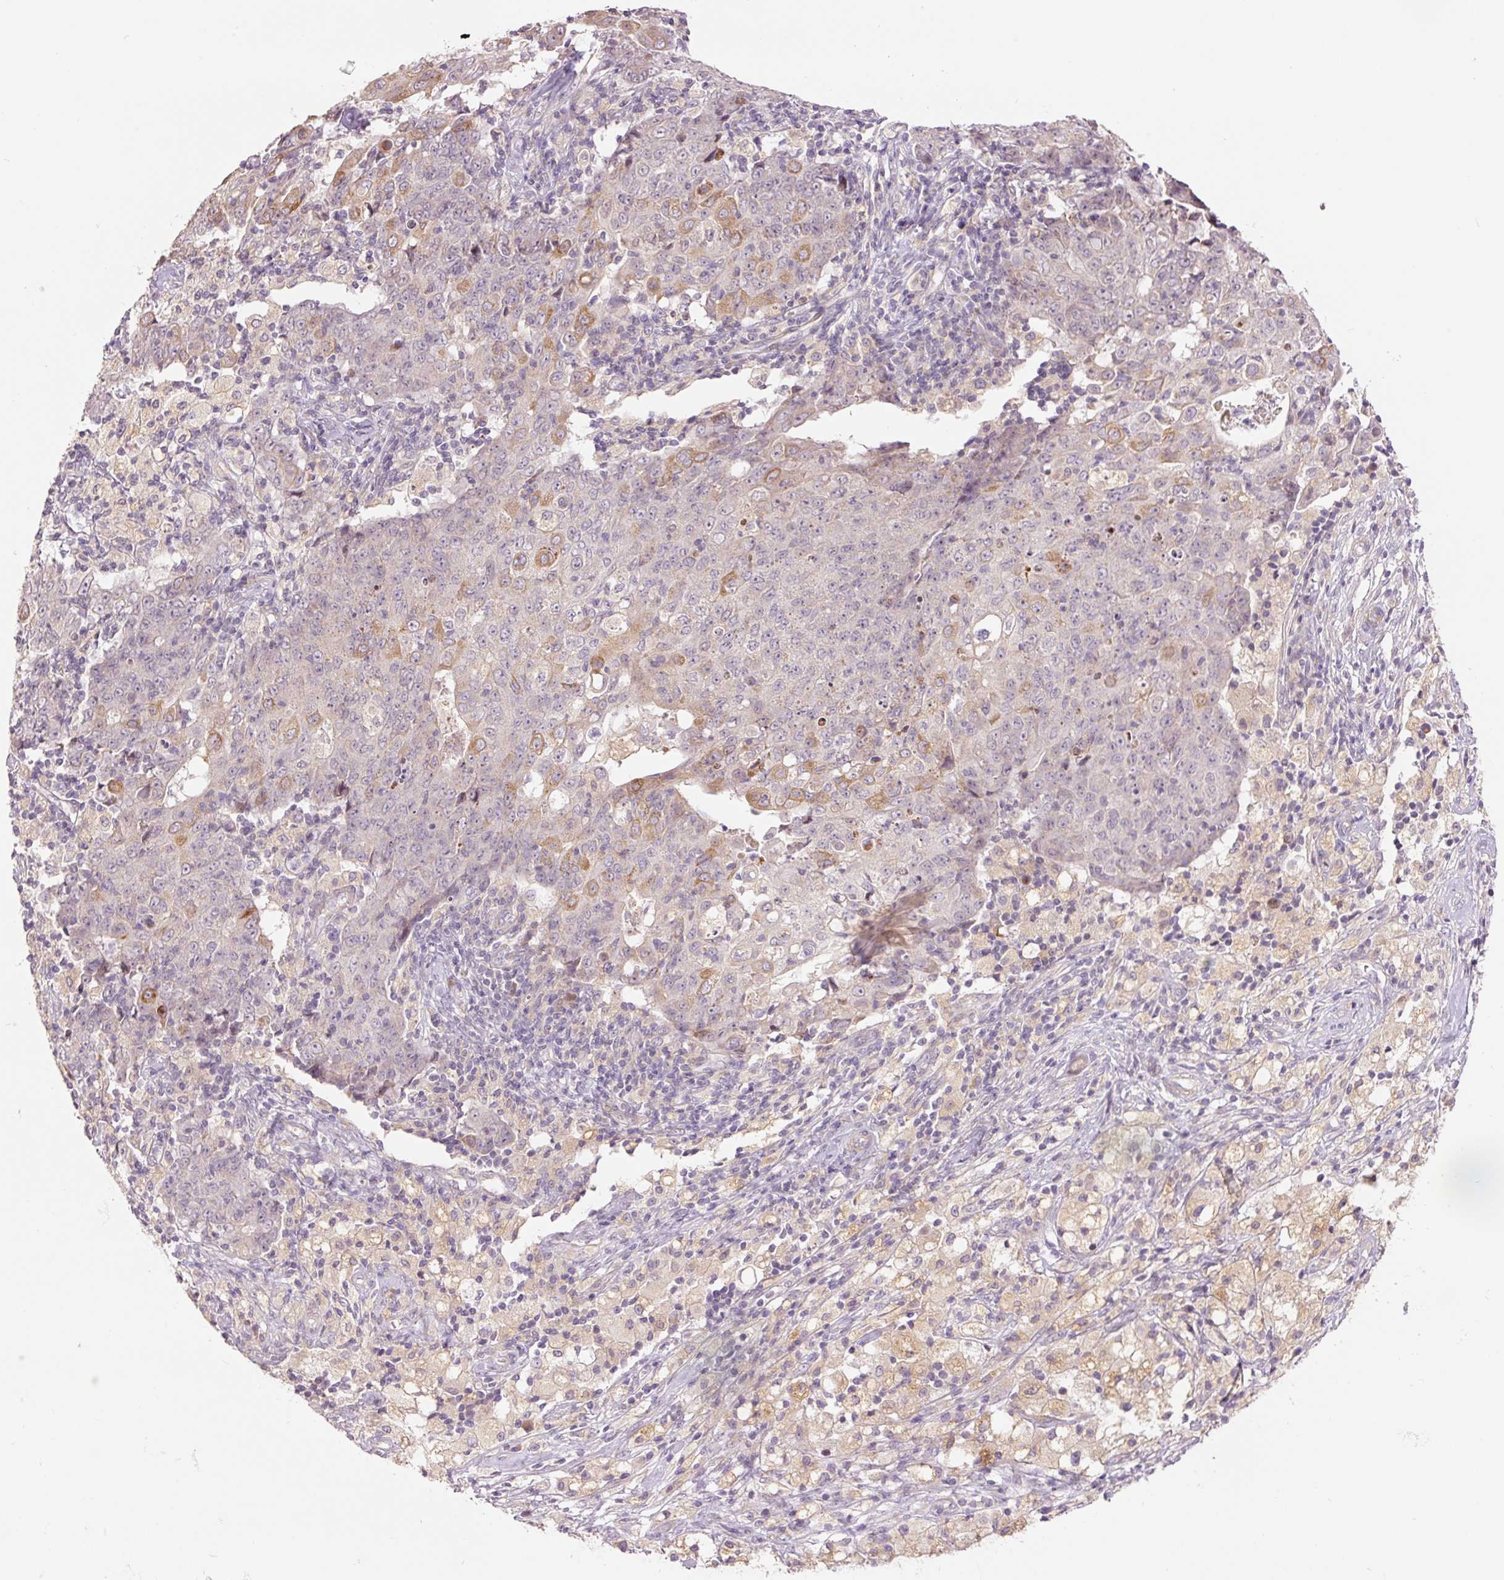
{"staining": {"intensity": "moderate", "quantity": "<25%", "location": "cytoplasmic/membranous"}, "tissue": "ovarian cancer", "cell_type": "Tumor cells", "image_type": "cancer", "snomed": [{"axis": "morphology", "description": "Carcinoma, endometroid"}, {"axis": "topography", "description": "Ovary"}], "caption": "Ovarian cancer (endometroid carcinoma) tissue demonstrates moderate cytoplasmic/membranous staining in approximately <25% of tumor cells, visualized by immunohistochemistry. The staining was performed using DAB (3,3'-diaminobenzidine) to visualize the protein expression in brown, while the nuclei were stained in blue with hematoxylin (Magnification: 20x).", "gene": "SLC29A3", "patient": {"sex": "female", "age": 42}}